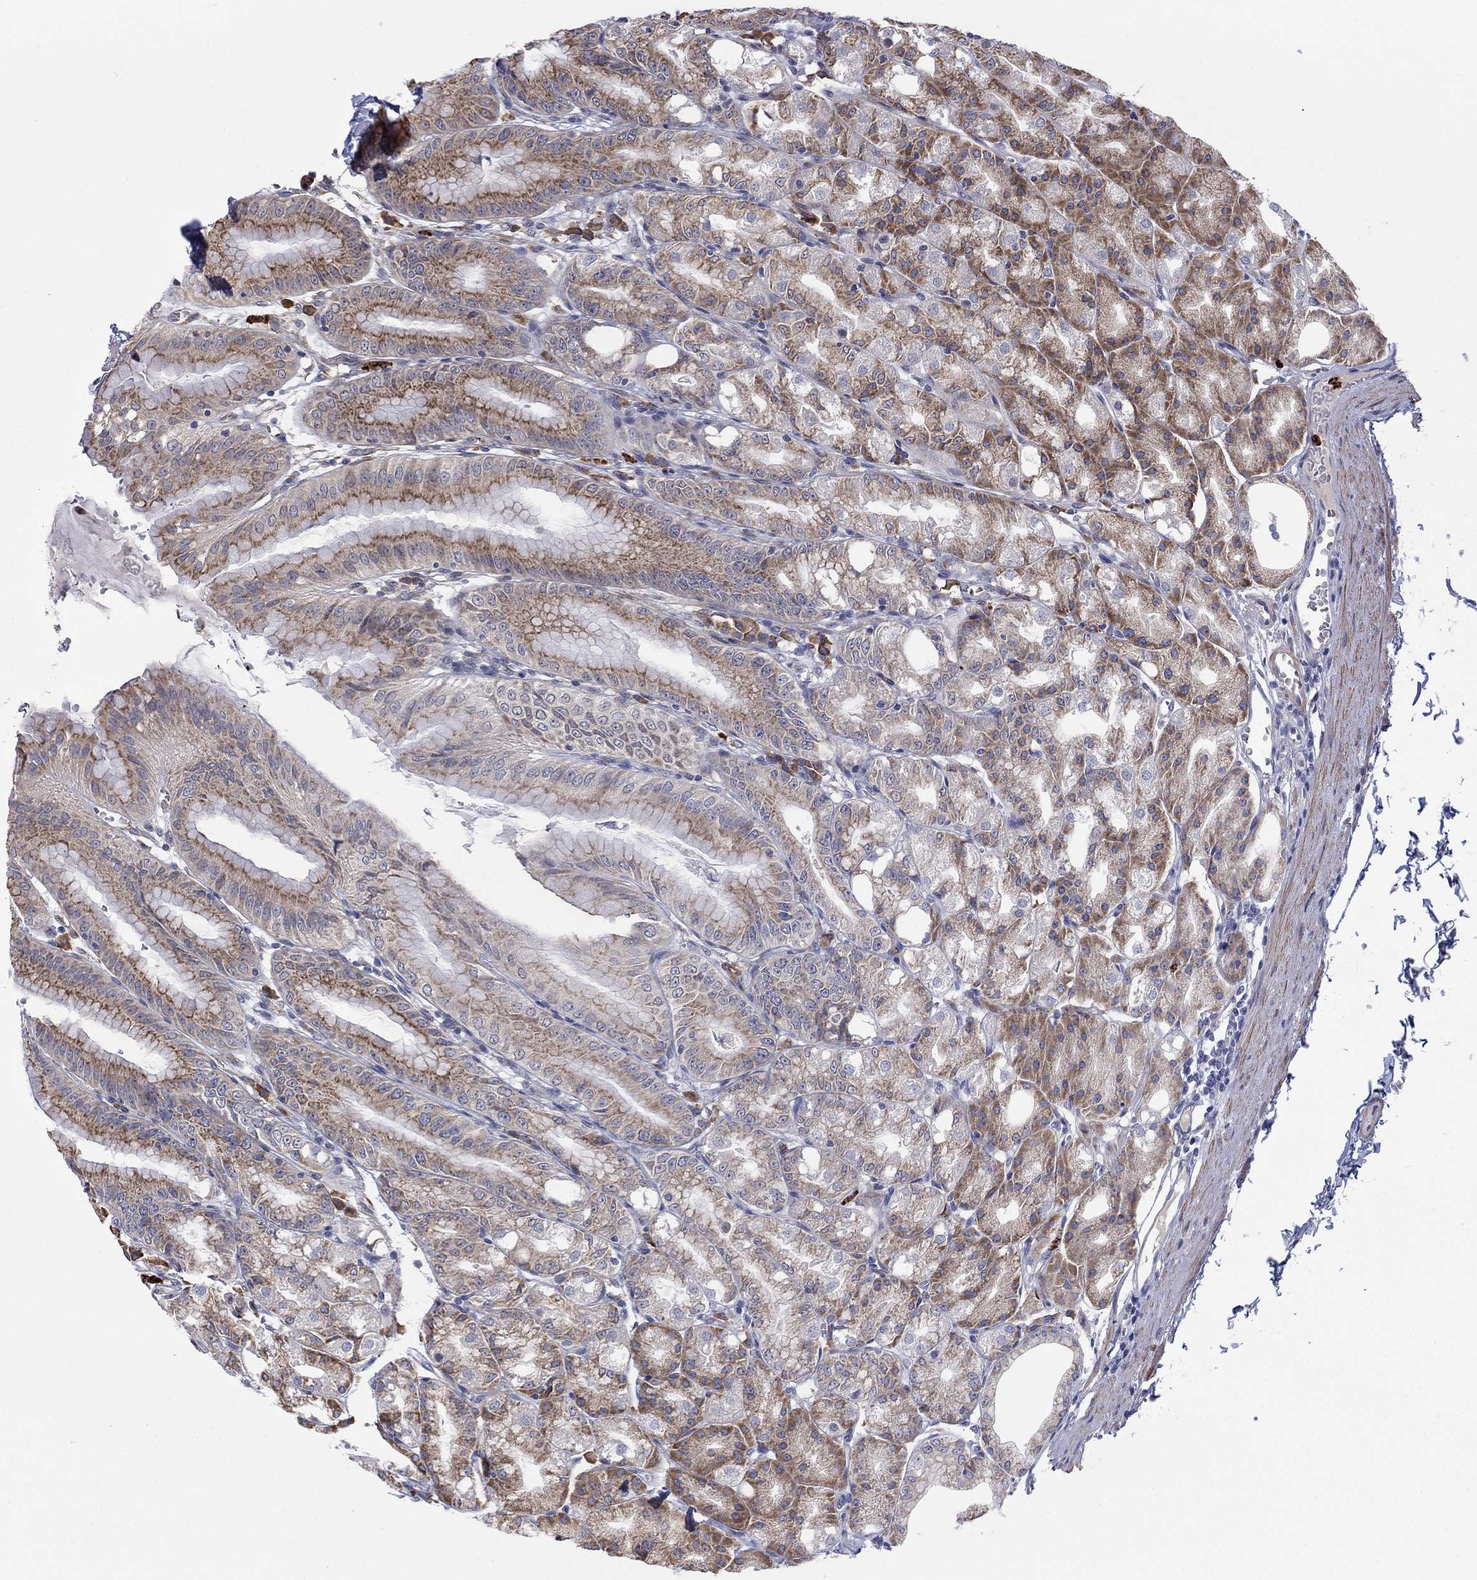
{"staining": {"intensity": "moderate", "quantity": ">75%", "location": "cytoplasmic/membranous"}, "tissue": "stomach", "cell_type": "Glandular cells", "image_type": "normal", "snomed": [{"axis": "morphology", "description": "Normal tissue, NOS"}, {"axis": "topography", "description": "Stomach"}], "caption": "Brown immunohistochemical staining in normal stomach demonstrates moderate cytoplasmic/membranous staining in approximately >75% of glandular cells. (DAB (3,3'-diaminobenzidine) IHC with brightfield microscopy, high magnification).", "gene": "MTRFR", "patient": {"sex": "male", "age": 71}}